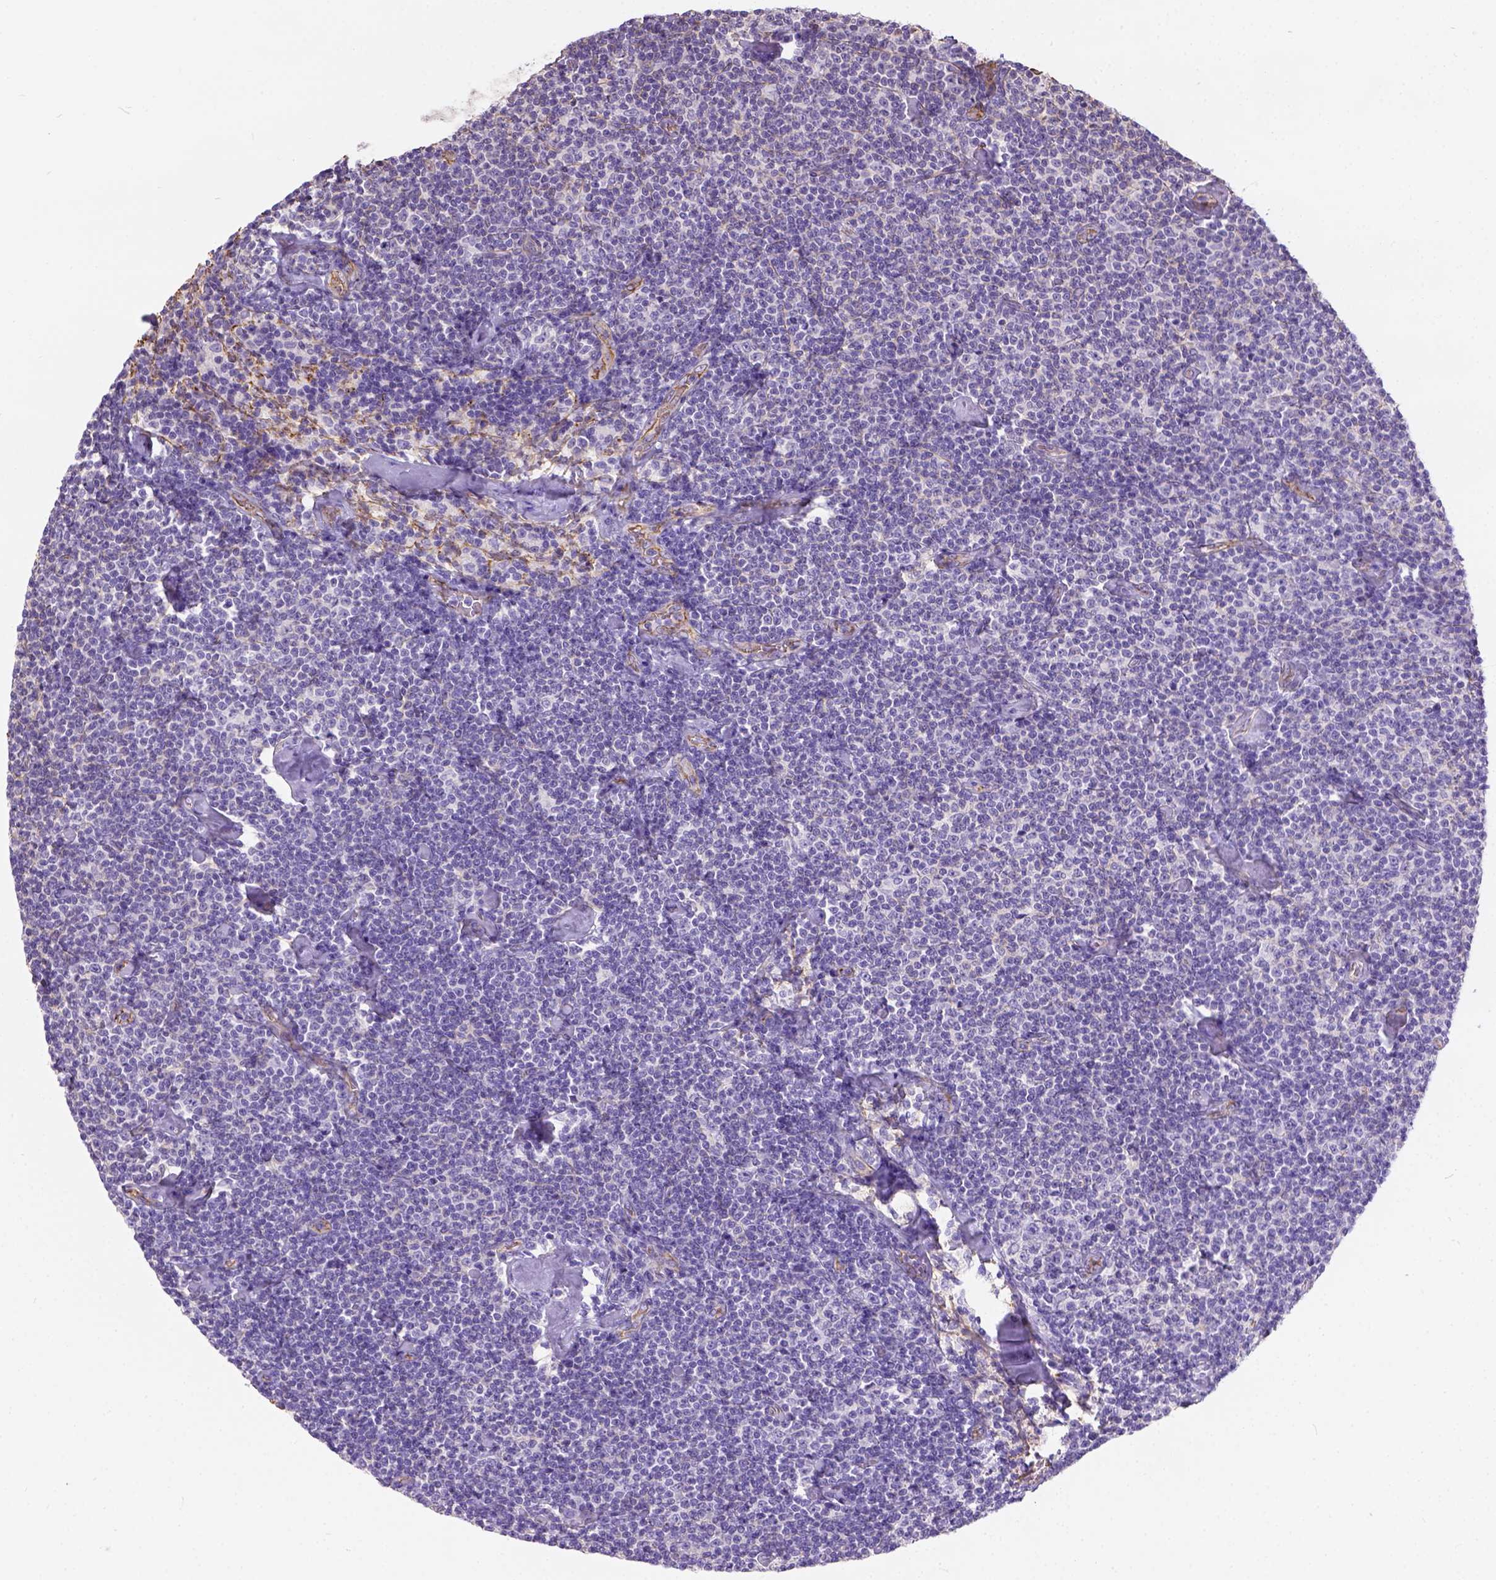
{"staining": {"intensity": "negative", "quantity": "none", "location": "none"}, "tissue": "lymphoma", "cell_type": "Tumor cells", "image_type": "cancer", "snomed": [{"axis": "morphology", "description": "Malignant lymphoma, non-Hodgkin's type, Low grade"}, {"axis": "topography", "description": "Lymph node"}], "caption": "A high-resolution histopathology image shows IHC staining of low-grade malignant lymphoma, non-Hodgkin's type, which shows no significant positivity in tumor cells.", "gene": "PHF7", "patient": {"sex": "male", "age": 81}}